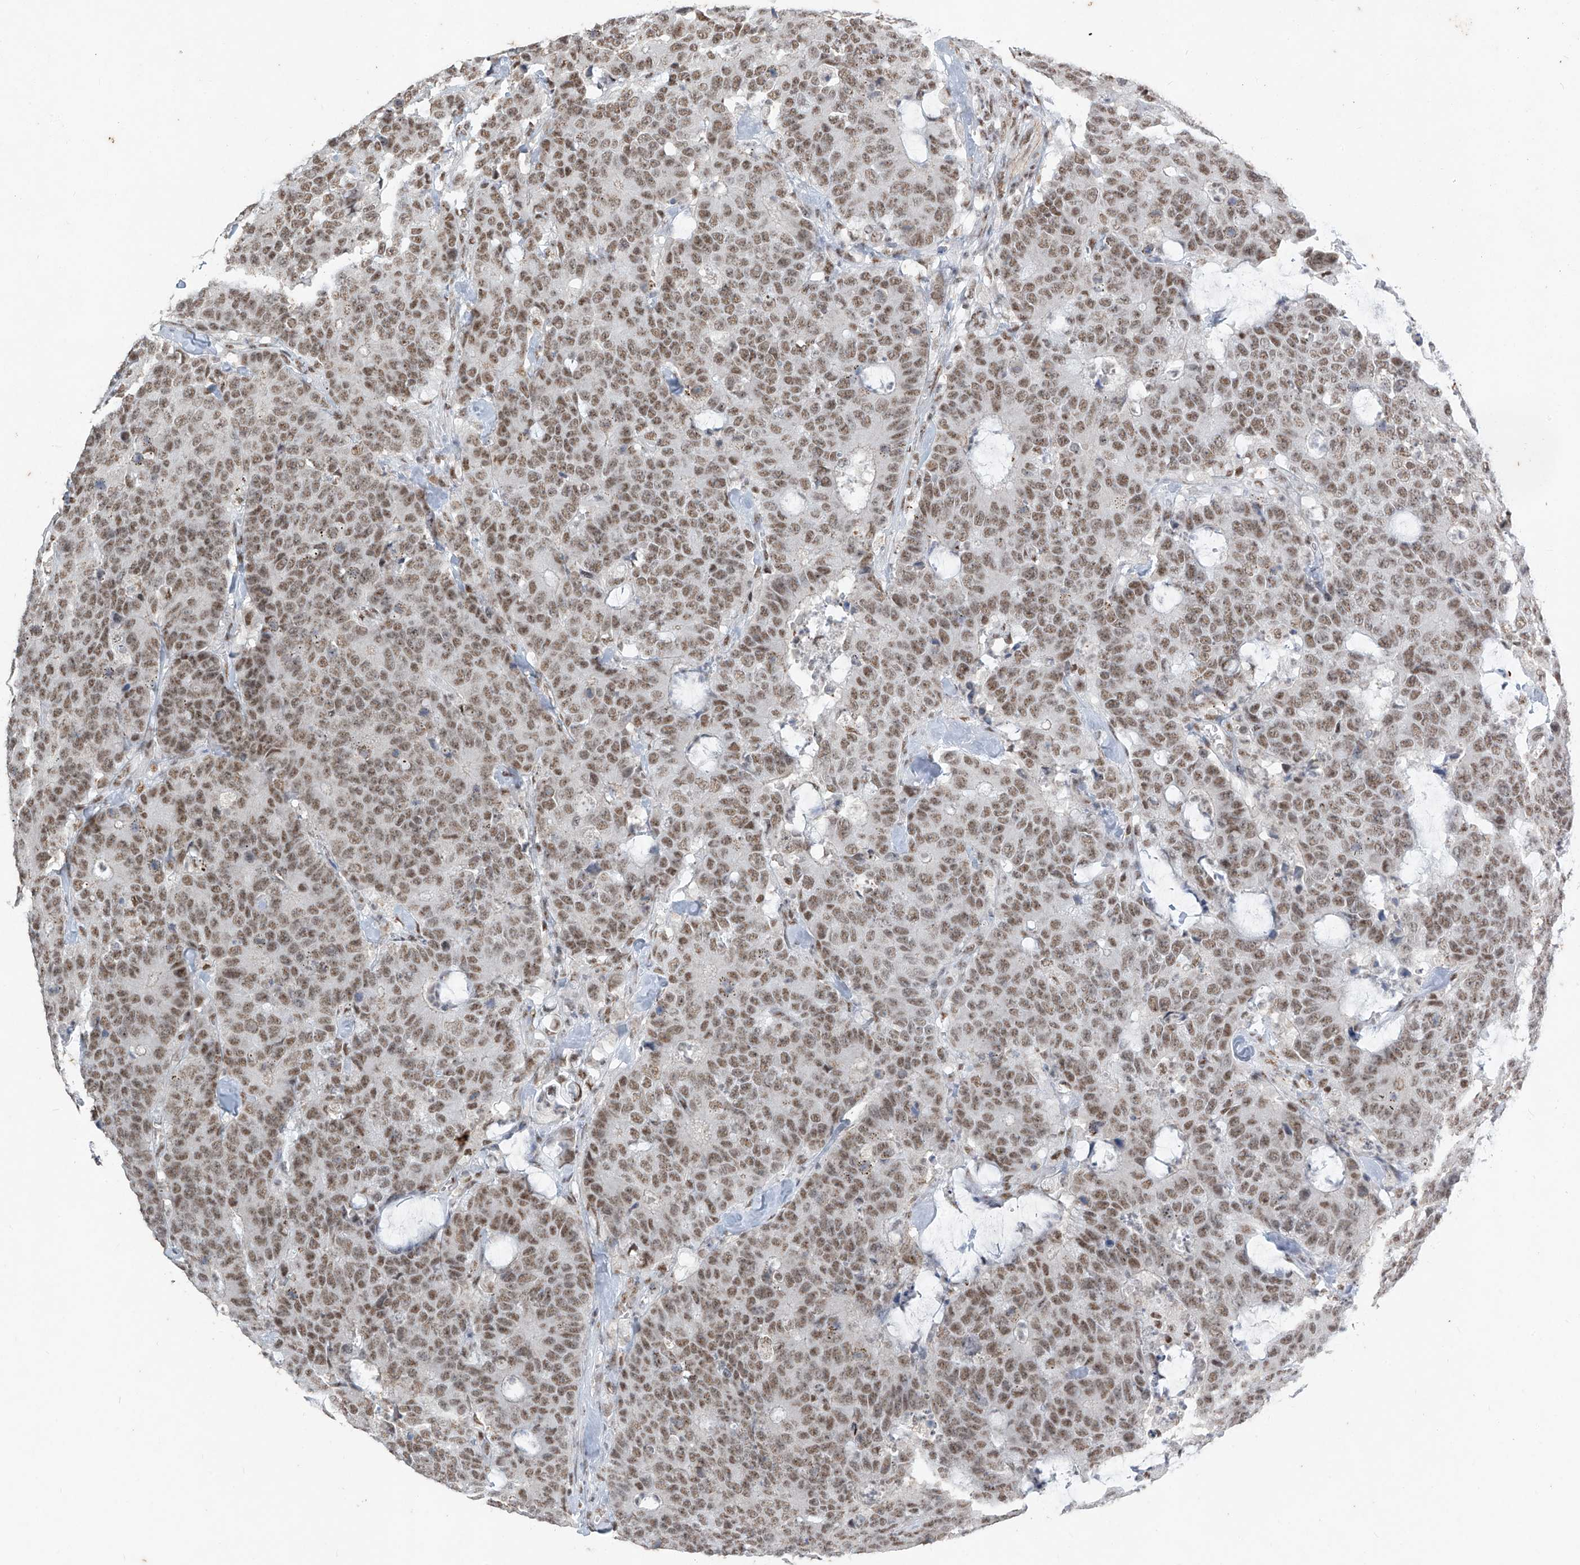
{"staining": {"intensity": "moderate", "quantity": ">75%", "location": "nuclear"}, "tissue": "colorectal cancer", "cell_type": "Tumor cells", "image_type": "cancer", "snomed": [{"axis": "morphology", "description": "Adenocarcinoma, NOS"}, {"axis": "topography", "description": "Colon"}], "caption": "High-power microscopy captured an IHC image of colorectal cancer, revealing moderate nuclear positivity in approximately >75% of tumor cells.", "gene": "TFEC", "patient": {"sex": "female", "age": 86}}